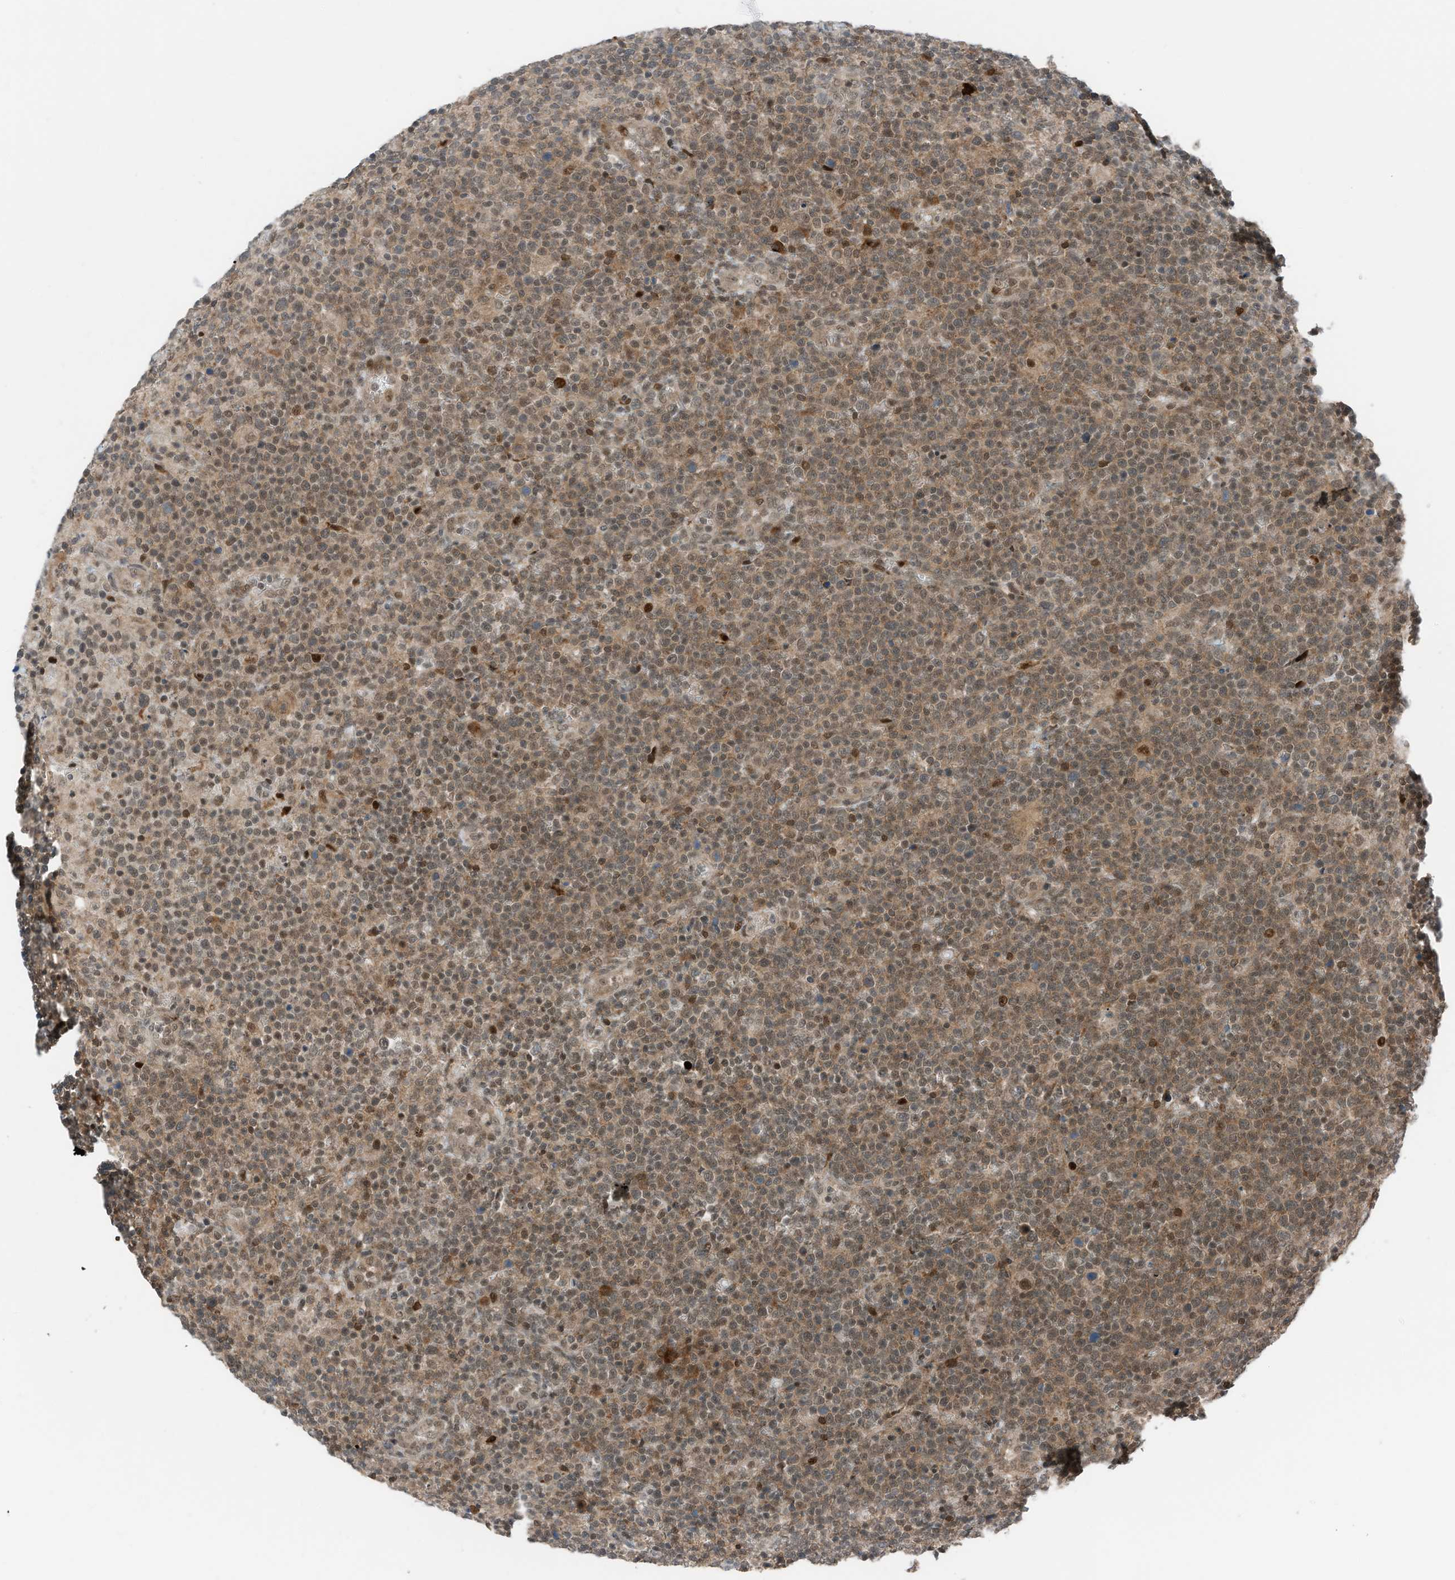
{"staining": {"intensity": "moderate", "quantity": ">75%", "location": "cytoplasmic/membranous,nuclear"}, "tissue": "lymphoma", "cell_type": "Tumor cells", "image_type": "cancer", "snomed": [{"axis": "morphology", "description": "Malignant lymphoma, non-Hodgkin's type, High grade"}, {"axis": "topography", "description": "Lymph node"}], "caption": "High-grade malignant lymphoma, non-Hodgkin's type stained with immunohistochemistry (IHC) displays moderate cytoplasmic/membranous and nuclear staining in about >75% of tumor cells.", "gene": "RMND1", "patient": {"sex": "male", "age": 61}}